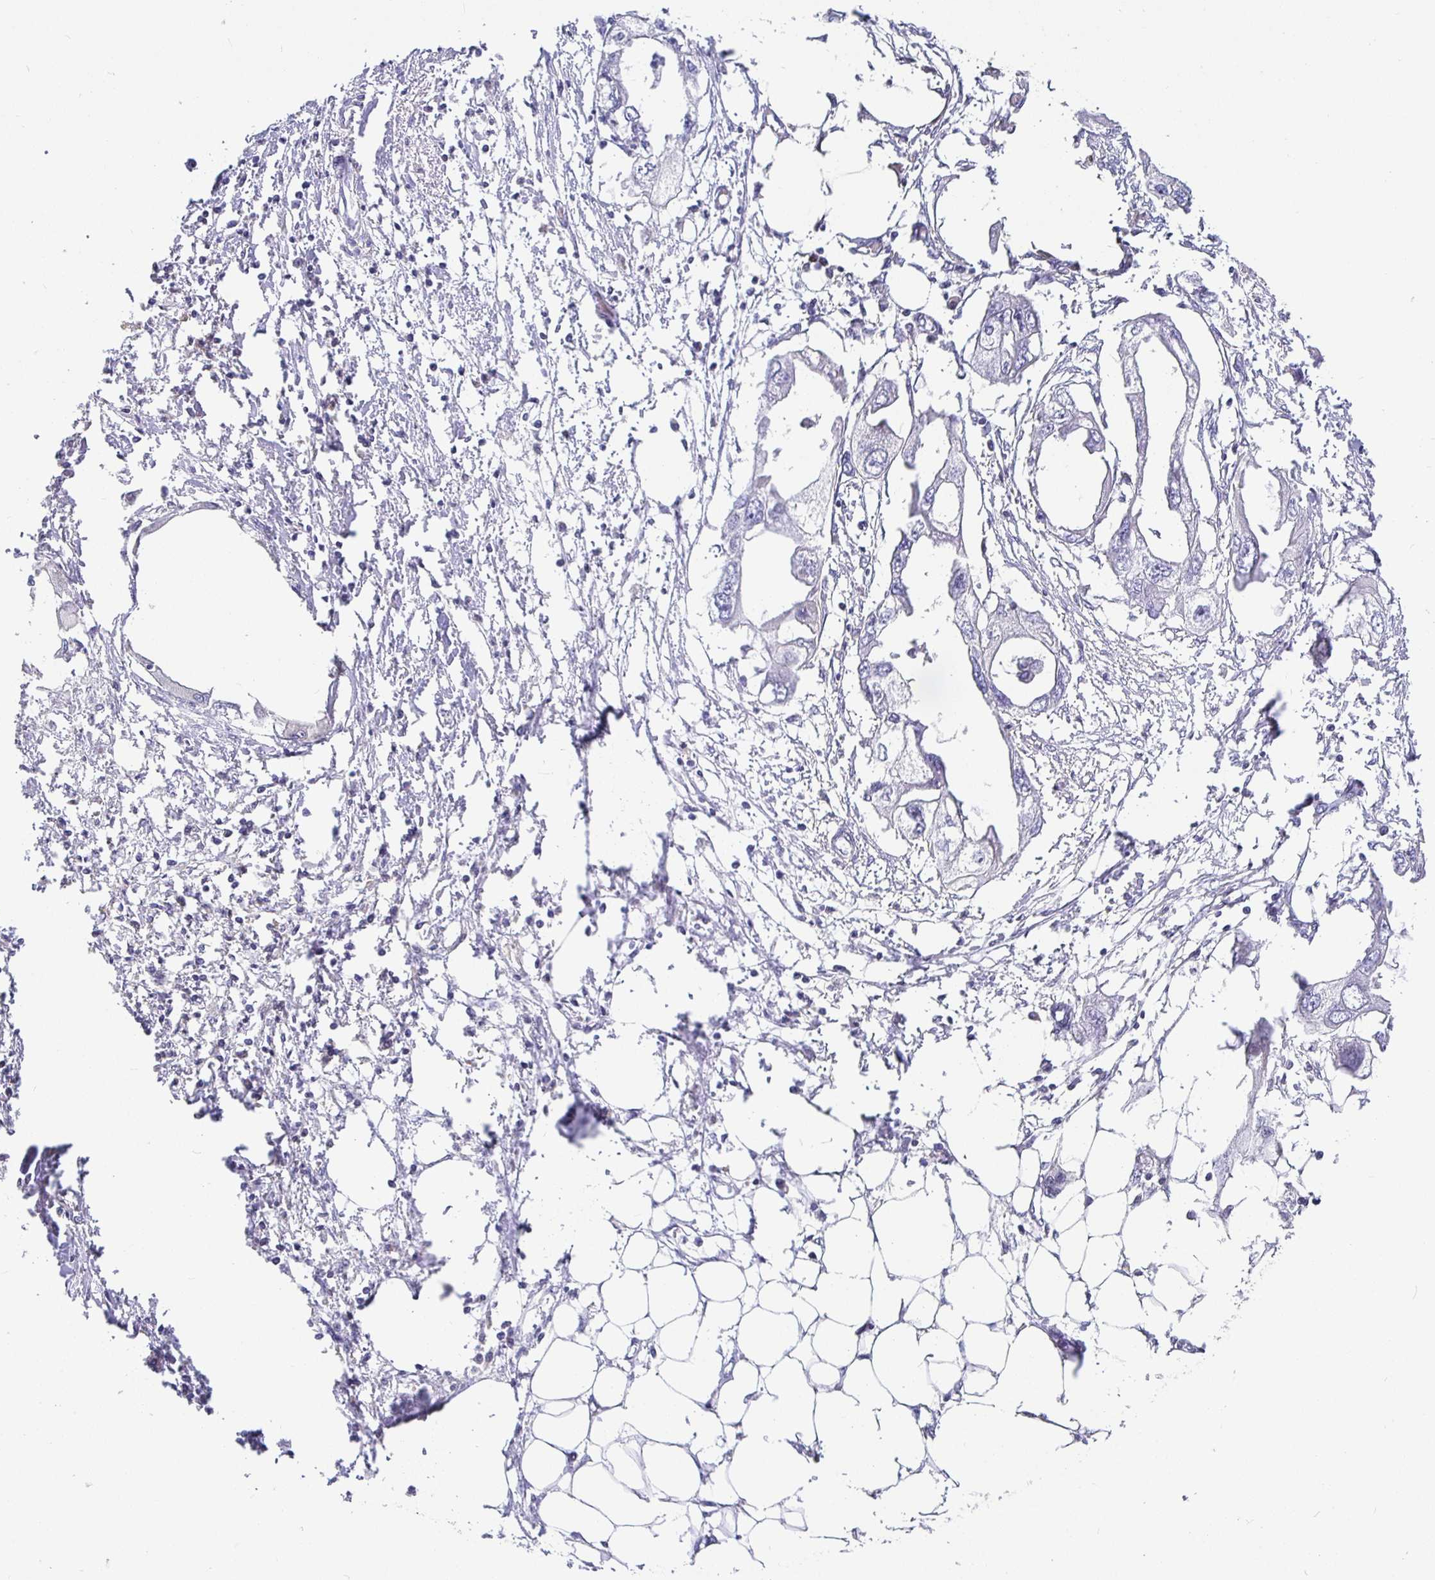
{"staining": {"intensity": "negative", "quantity": "none", "location": "none"}, "tissue": "endometrial cancer", "cell_type": "Tumor cells", "image_type": "cancer", "snomed": [{"axis": "morphology", "description": "Adenocarcinoma, NOS"}, {"axis": "morphology", "description": "Adenocarcinoma, metastatic, NOS"}, {"axis": "topography", "description": "Adipose tissue"}, {"axis": "topography", "description": "Endometrium"}], "caption": "Adenocarcinoma (endometrial) was stained to show a protein in brown. There is no significant expression in tumor cells.", "gene": "SATB1", "patient": {"sex": "female", "age": 67}}